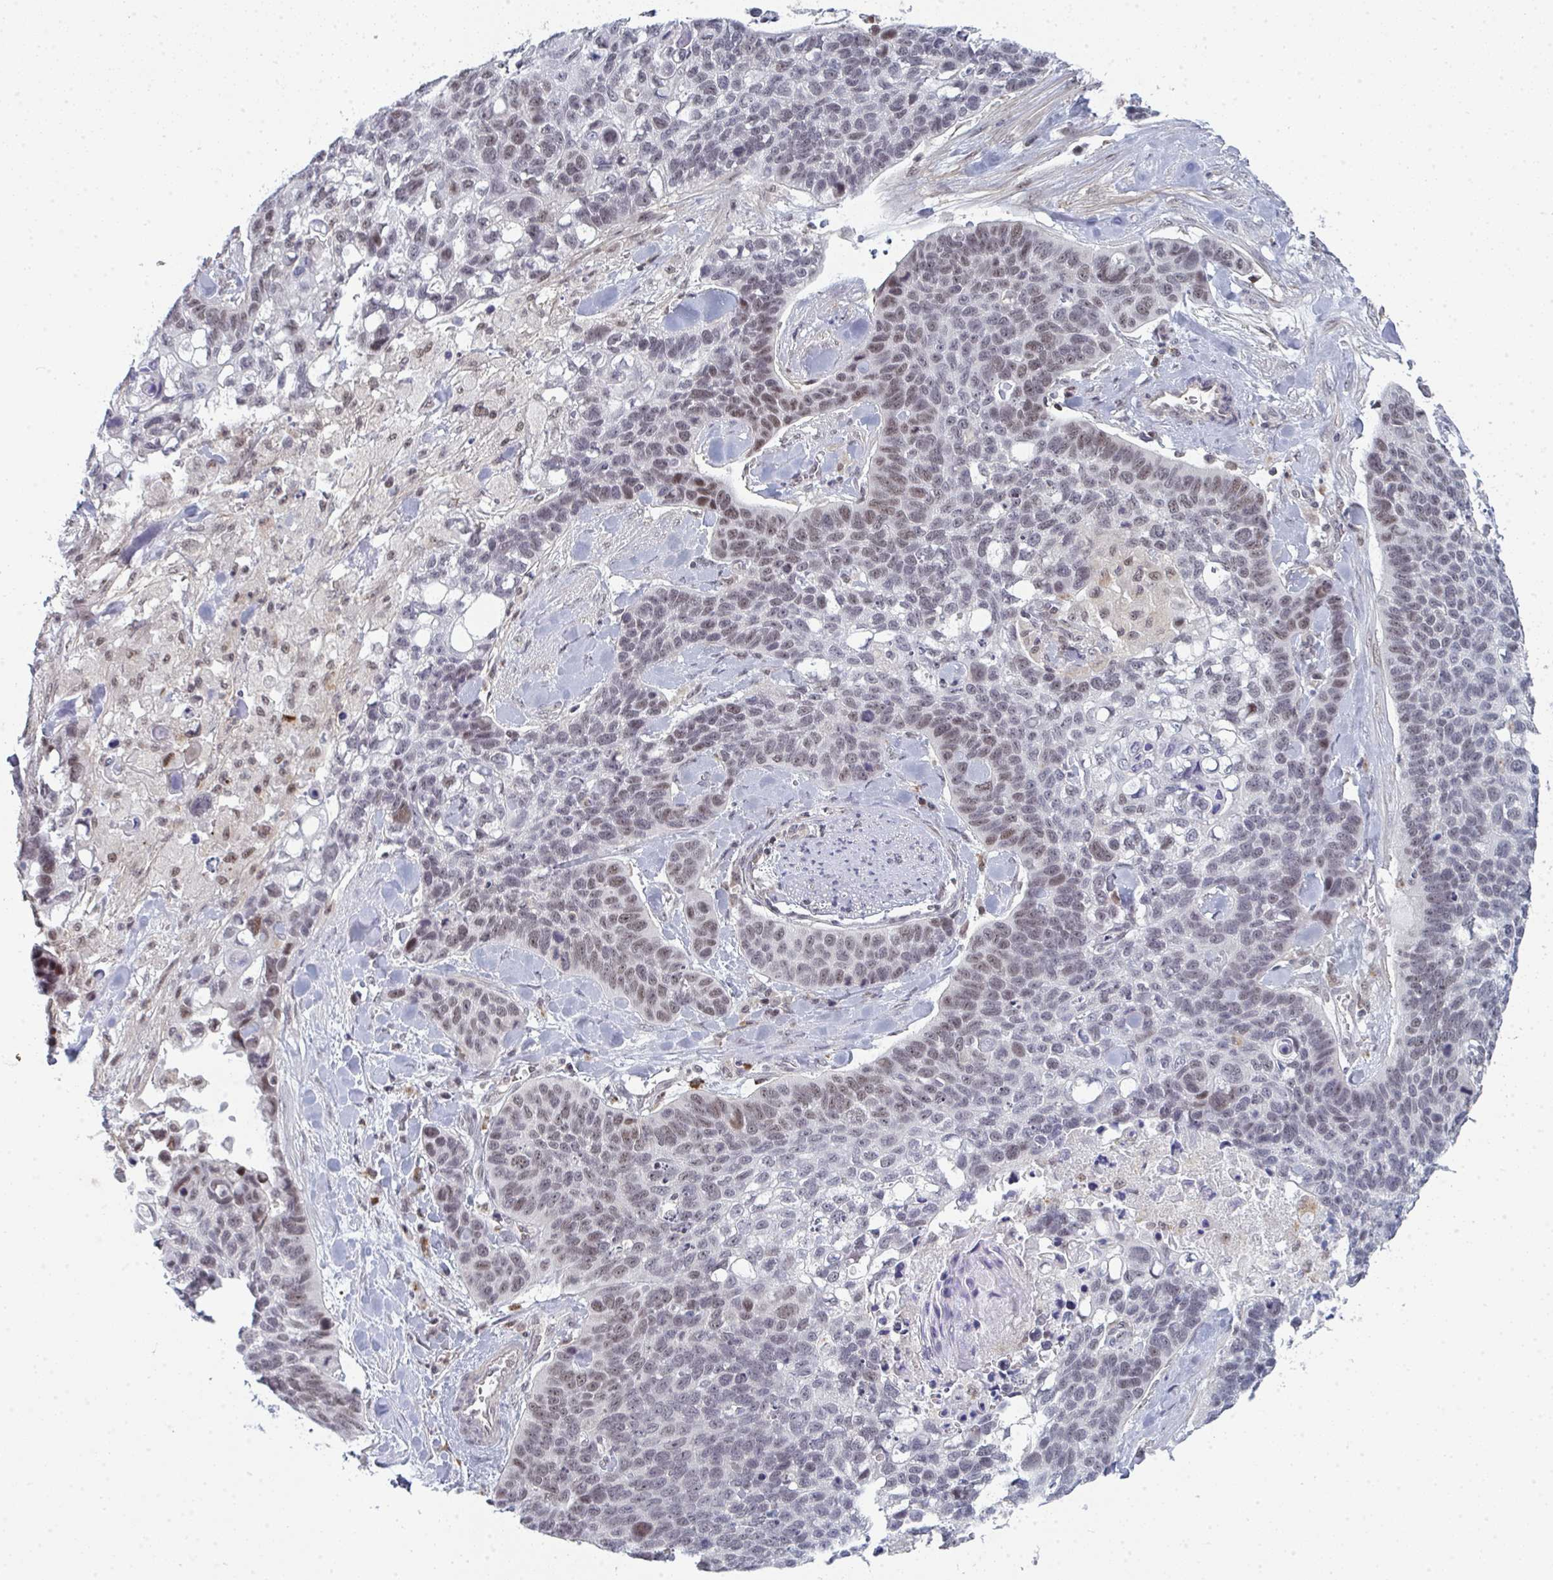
{"staining": {"intensity": "weak", "quantity": "25%-75%", "location": "nuclear"}, "tissue": "lung cancer", "cell_type": "Tumor cells", "image_type": "cancer", "snomed": [{"axis": "morphology", "description": "Squamous cell carcinoma, NOS"}, {"axis": "topography", "description": "Lung"}], "caption": "DAB (3,3'-diaminobenzidine) immunohistochemical staining of squamous cell carcinoma (lung) exhibits weak nuclear protein expression in approximately 25%-75% of tumor cells.", "gene": "ATF1", "patient": {"sex": "male", "age": 62}}